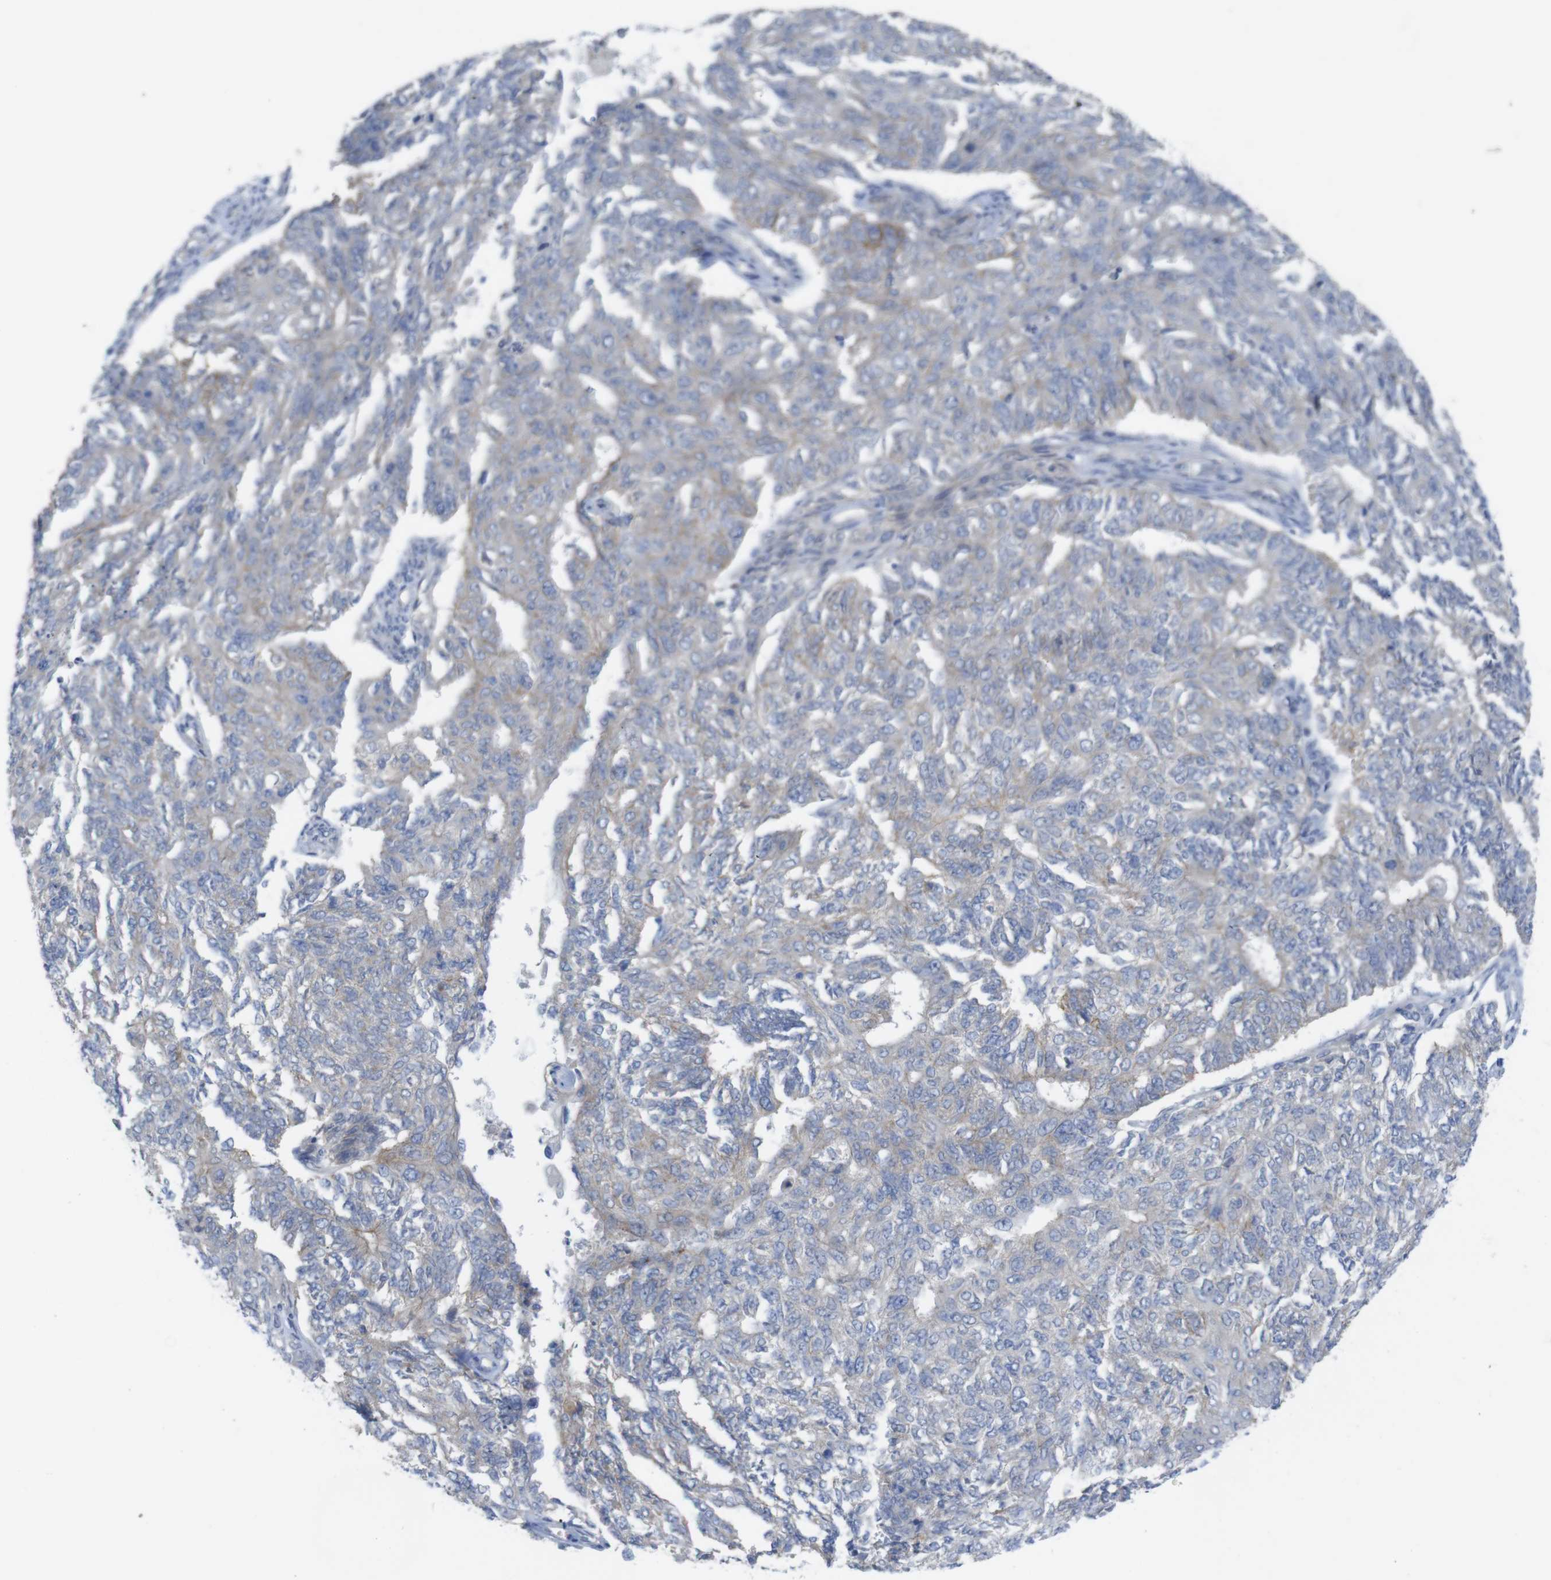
{"staining": {"intensity": "negative", "quantity": "none", "location": "none"}, "tissue": "endometrial cancer", "cell_type": "Tumor cells", "image_type": "cancer", "snomed": [{"axis": "morphology", "description": "Adenocarcinoma, NOS"}, {"axis": "topography", "description": "Endometrium"}], "caption": "Immunohistochemical staining of endometrial cancer displays no significant expression in tumor cells. (Stains: DAB (3,3'-diaminobenzidine) IHC with hematoxylin counter stain, Microscopy: brightfield microscopy at high magnification).", "gene": "KIDINS220", "patient": {"sex": "female", "age": 32}}